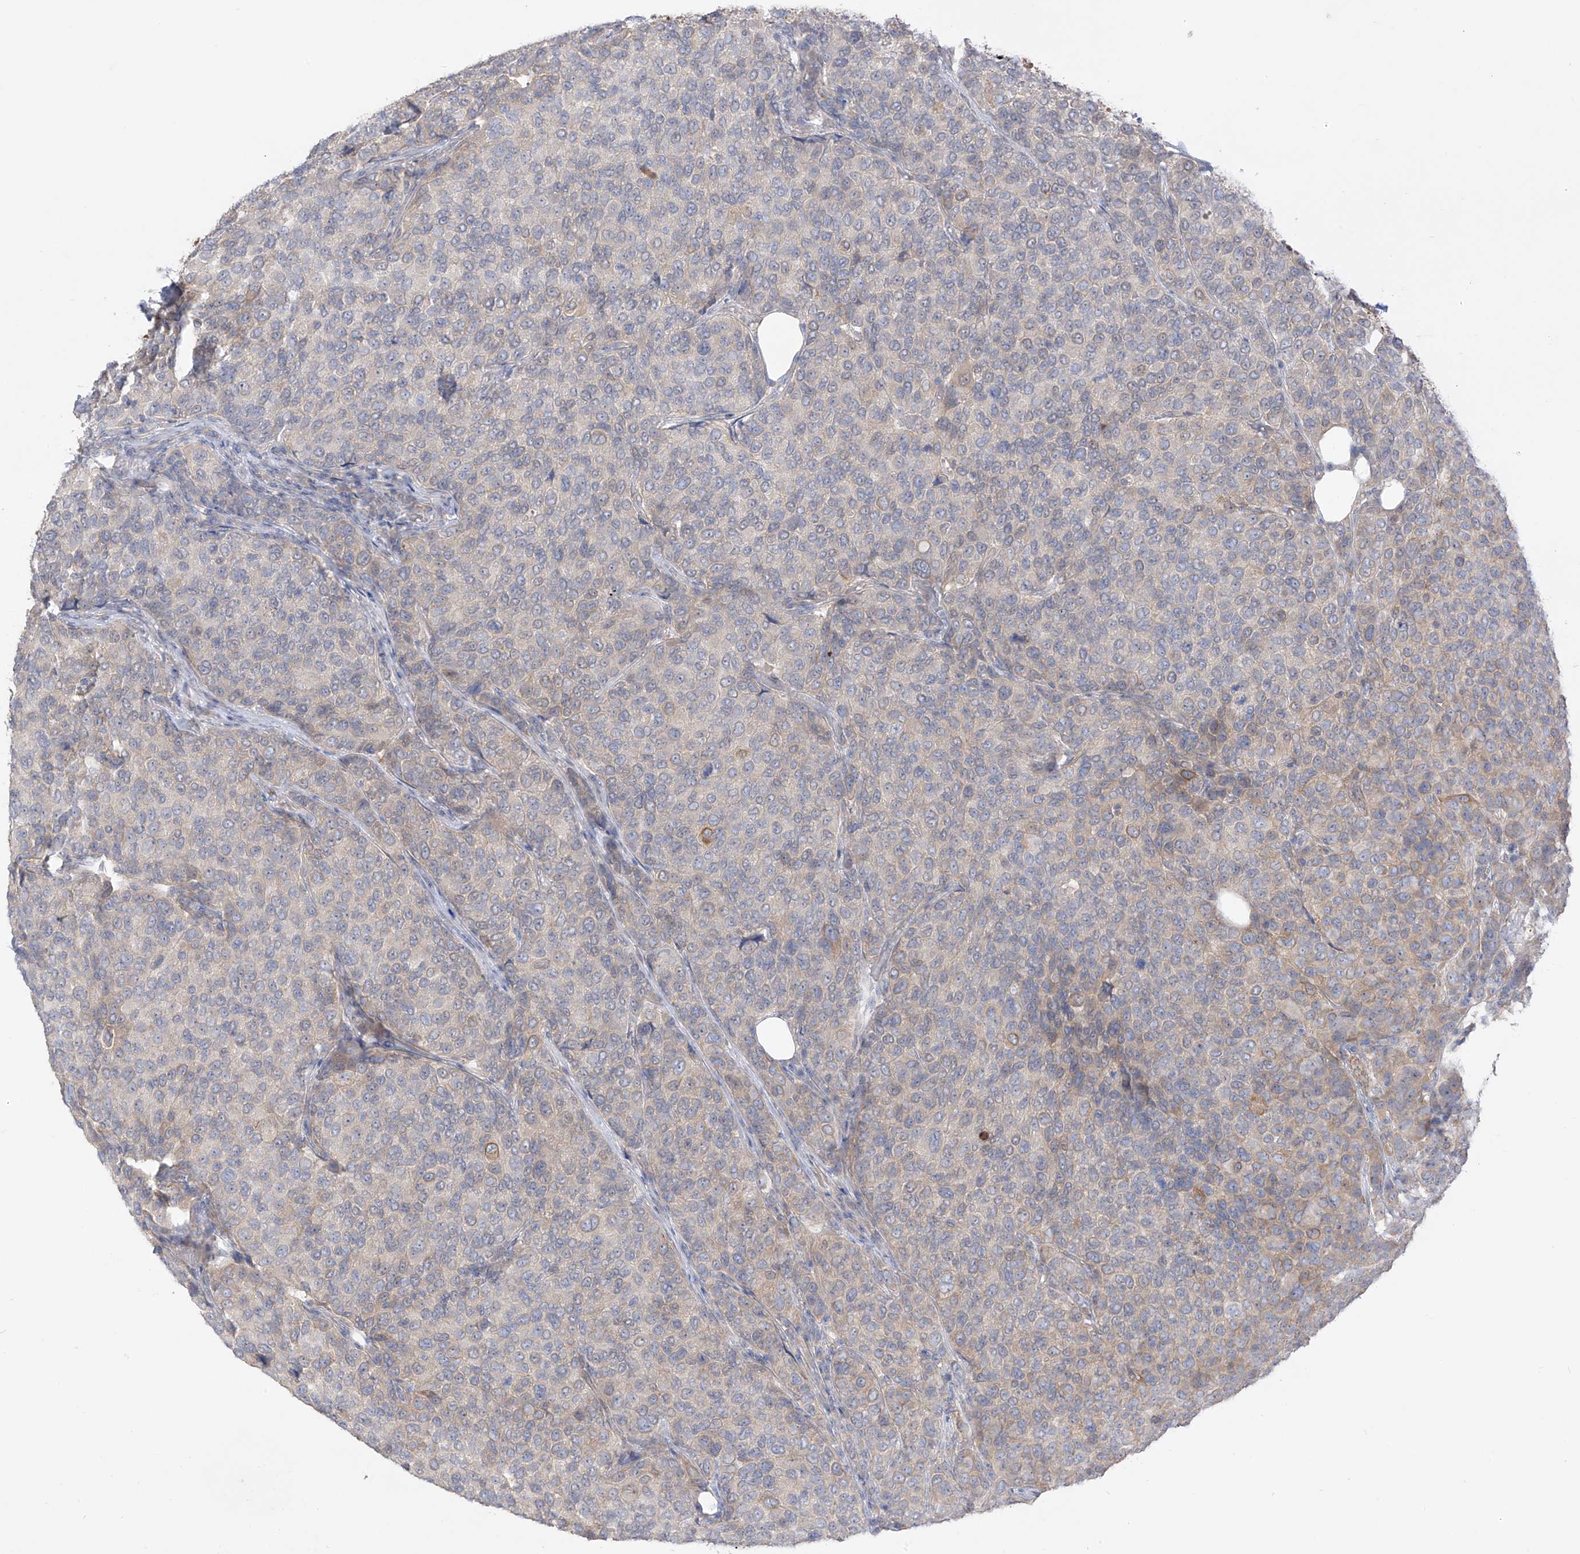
{"staining": {"intensity": "negative", "quantity": "none", "location": "none"}, "tissue": "breast cancer", "cell_type": "Tumor cells", "image_type": "cancer", "snomed": [{"axis": "morphology", "description": "Duct carcinoma"}, {"axis": "topography", "description": "Breast"}], "caption": "Protein analysis of breast cancer exhibits no significant positivity in tumor cells.", "gene": "EIPR1", "patient": {"sex": "female", "age": 55}}